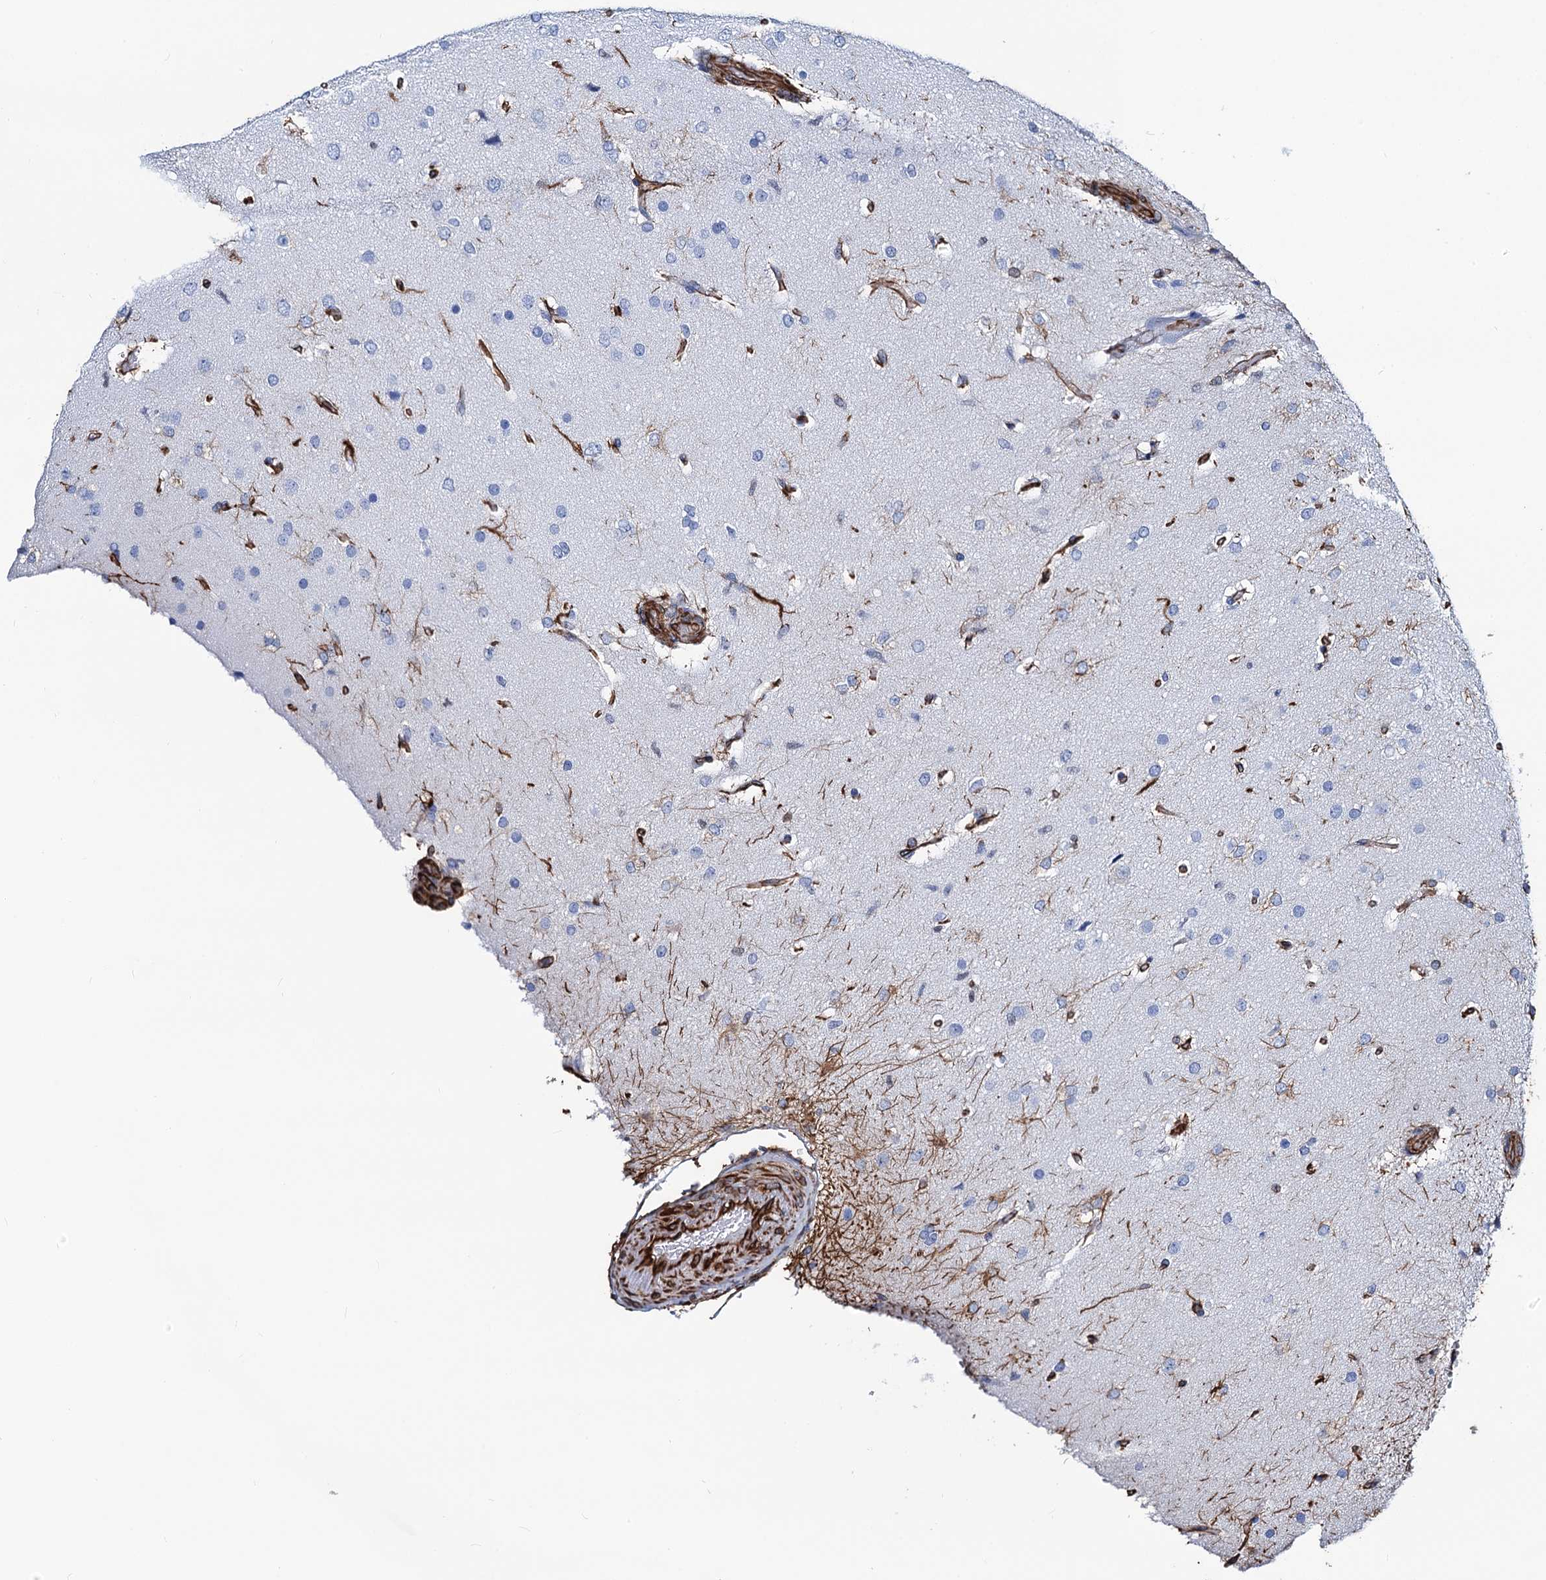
{"staining": {"intensity": "negative", "quantity": "none", "location": "none"}, "tissue": "glioma", "cell_type": "Tumor cells", "image_type": "cancer", "snomed": [{"axis": "morphology", "description": "Glioma, malignant, High grade"}, {"axis": "topography", "description": "Brain"}], "caption": "Malignant glioma (high-grade) stained for a protein using IHC displays no positivity tumor cells.", "gene": "PGM2", "patient": {"sex": "female", "age": 74}}